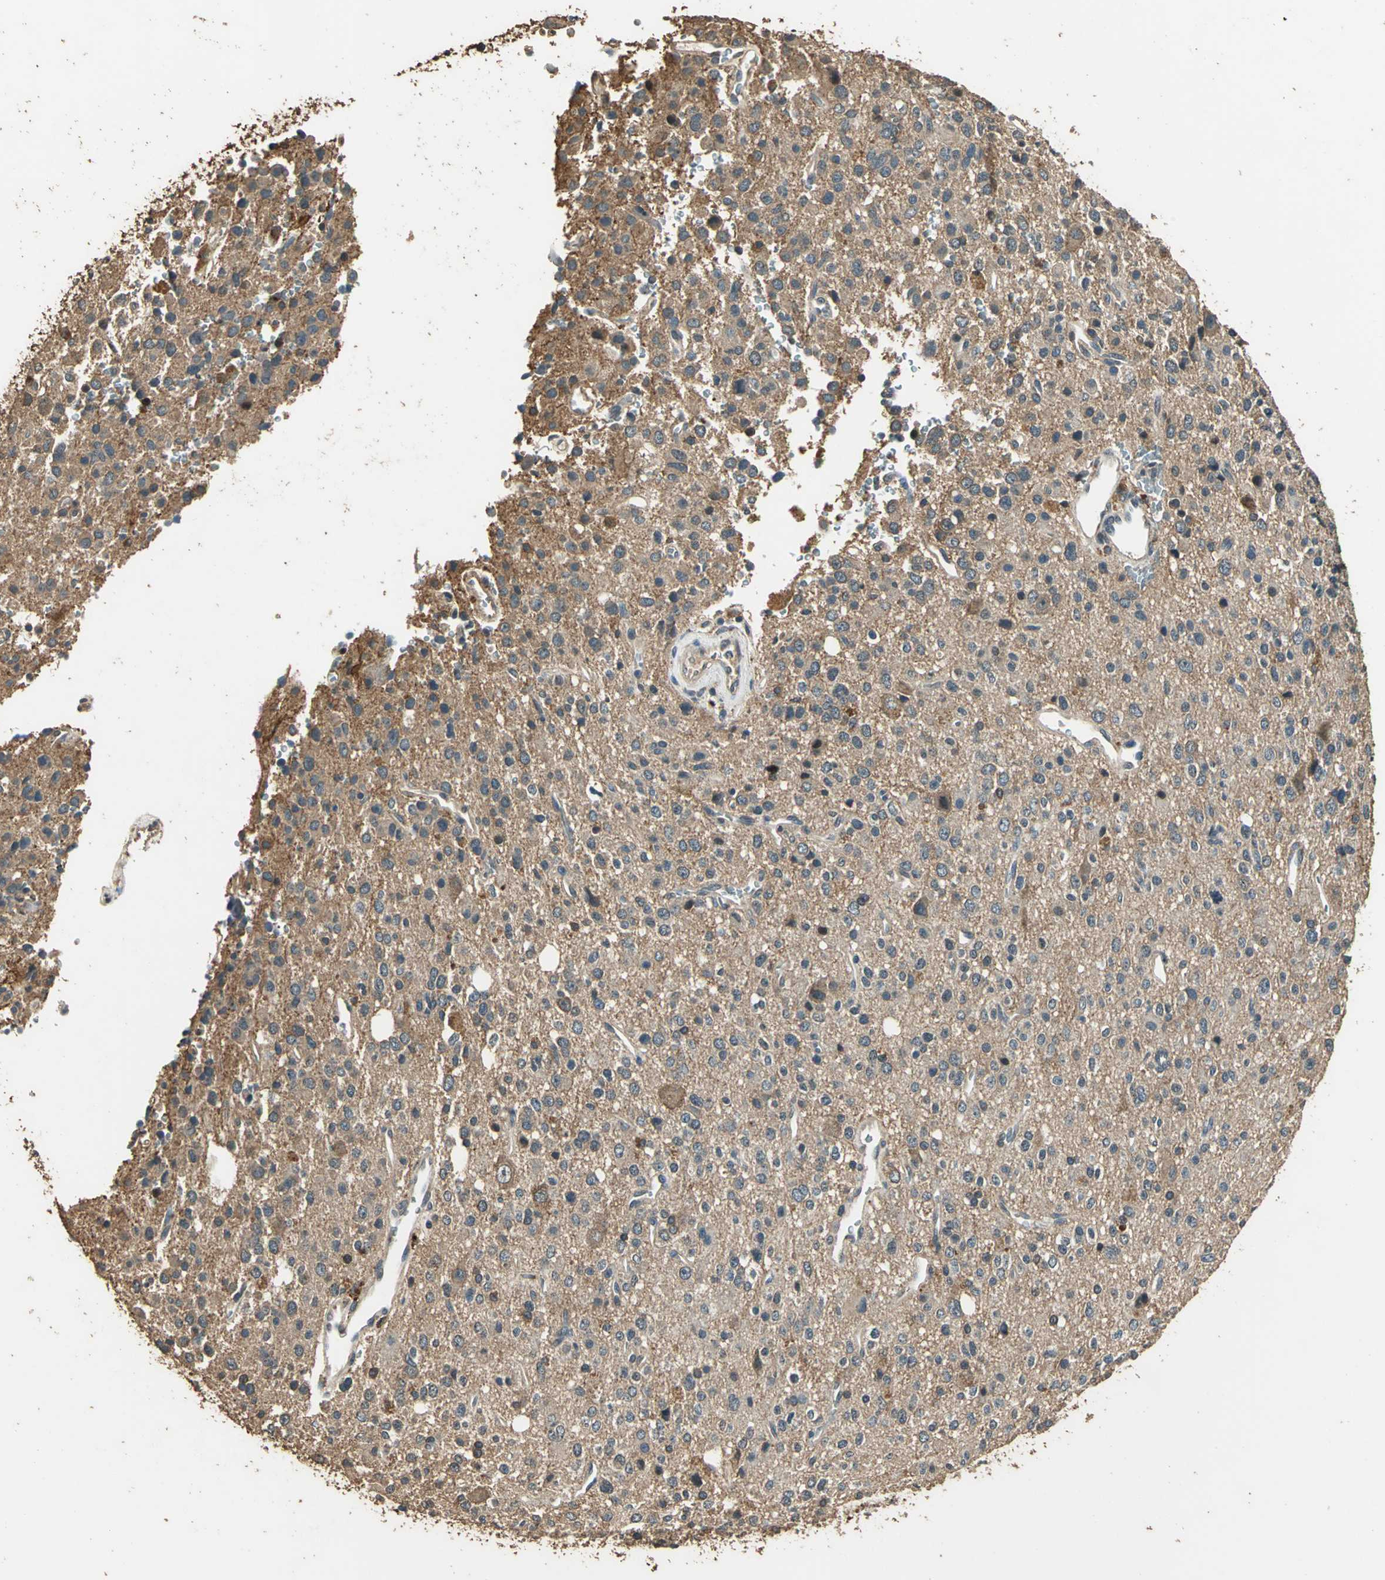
{"staining": {"intensity": "moderate", "quantity": ">75%", "location": "cytoplasmic/membranous"}, "tissue": "glioma", "cell_type": "Tumor cells", "image_type": "cancer", "snomed": [{"axis": "morphology", "description": "Glioma, malignant, High grade"}, {"axis": "topography", "description": "Brain"}], "caption": "Moderate cytoplasmic/membranous staining for a protein is present in approximately >75% of tumor cells of malignant high-grade glioma using immunohistochemistry.", "gene": "TMPRSS4", "patient": {"sex": "male", "age": 47}}